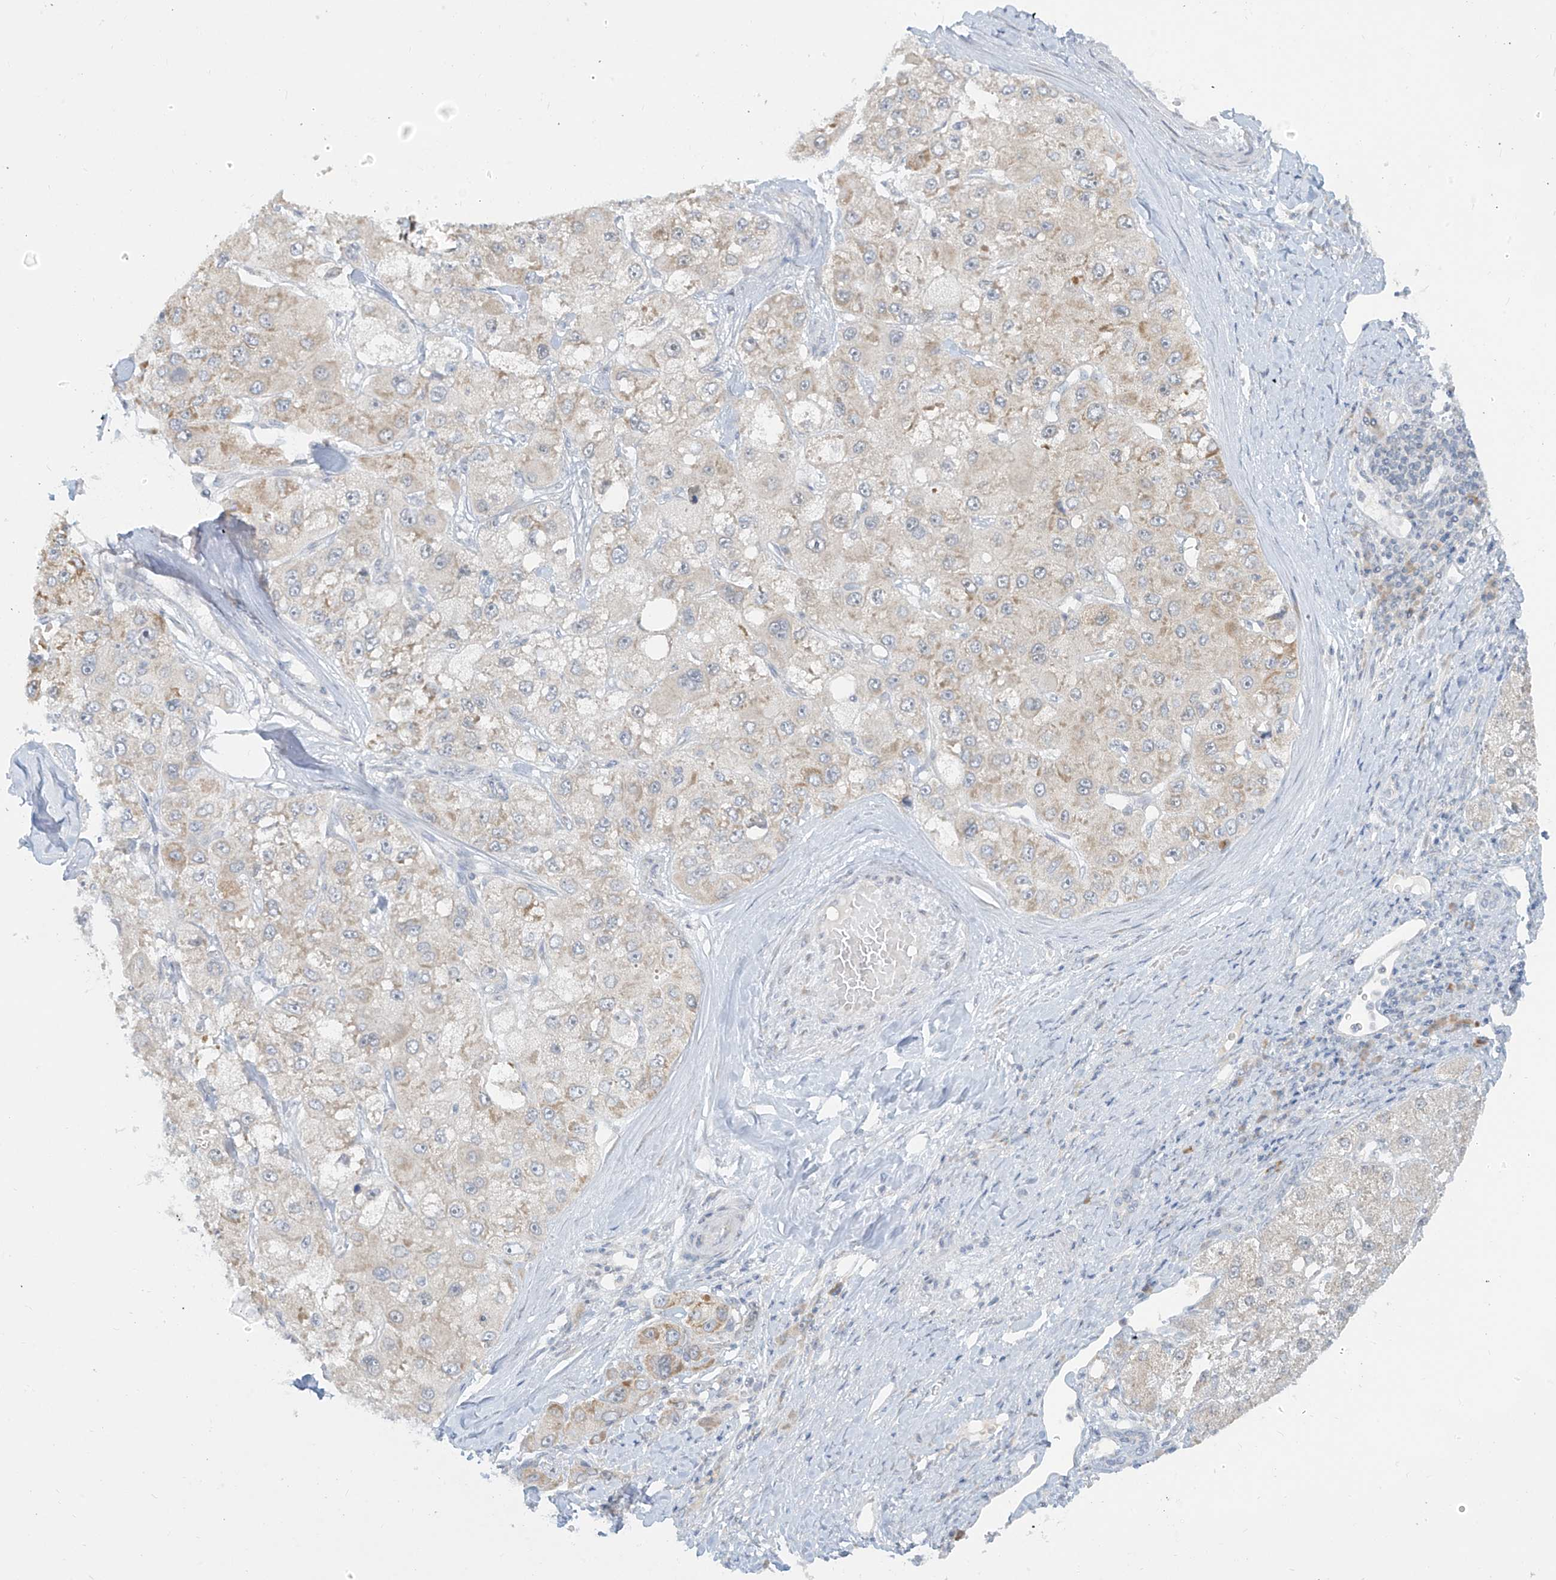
{"staining": {"intensity": "moderate", "quantity": "<25%", "location": "cytoplasmic/membranous"}, "tissue": "liver cancer", "cell_type": "Tumor cells", "image_type": "cancer", "snomed": [{"axis": "morphology", "description": "Carcinoma, Hepatocellular, NOS"}, {"axis": "topography", "description": "Liver"}], "caption": "Brown immunohistochemical staining in liver hepatocellular carcinoma shows moderate cytoplasmic/membranous expression in approximately <25% of tumor cells. (DAB (3,3'-diaminobenzidine) IHC with brightfield microscopy, high magnification).", "gene": "C2orf42", "patient": {"sex": "male", "age": 80}}